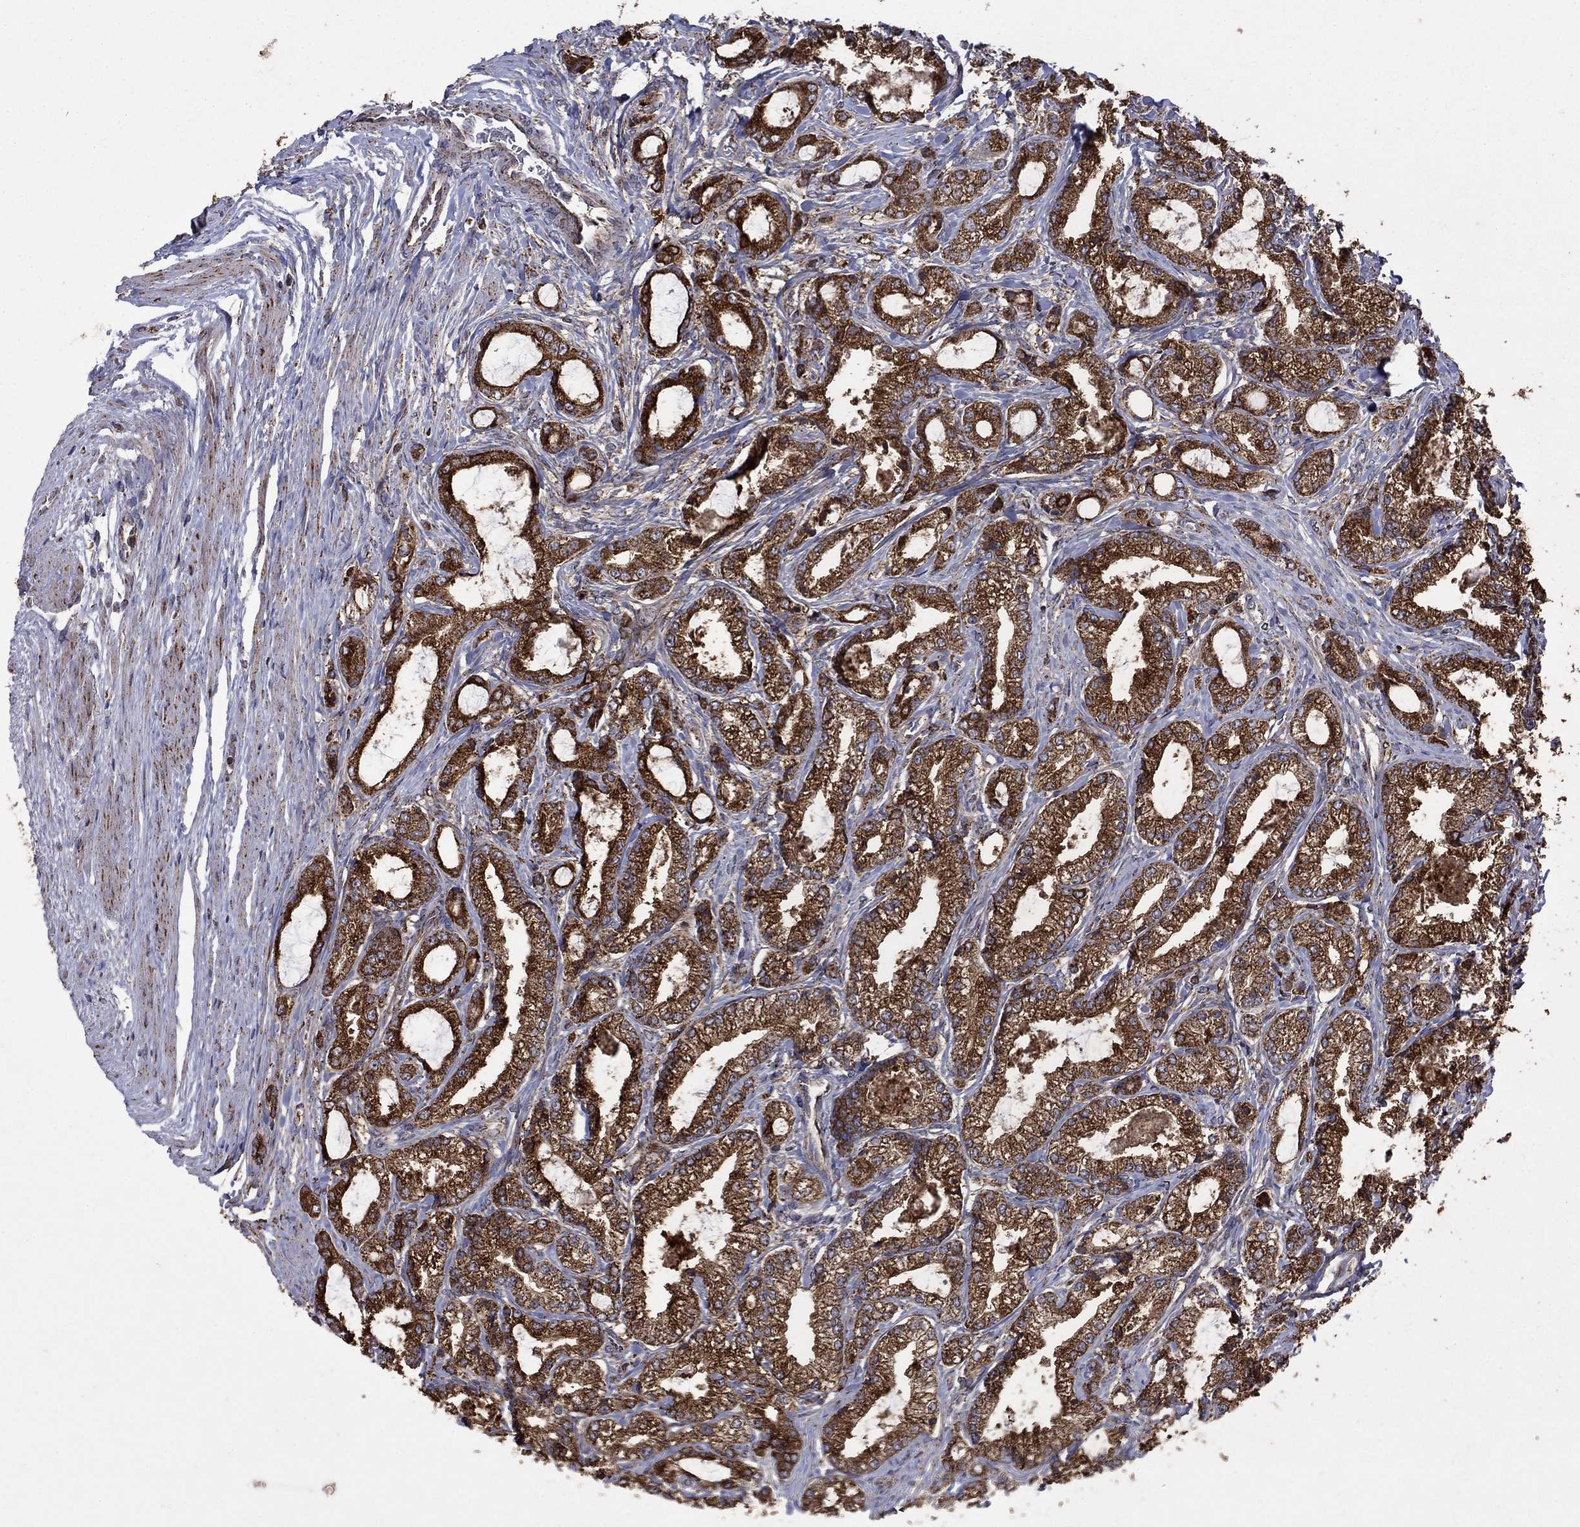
{"staining": {"intensity": "strong", "quantity": ">75%", "location": "cytoplasmic/membranous"}, "tissue": "prostate cancer", "cell_type": "Tumor cells", "image_type": "cancer", "snomed": [{"axis": "morphology", "description": "Adenocarcinoma, NOS"}, {"axis": "topography", "description": "Prostate and seminal vesicle, NOS"}, {"axis": "topography", "description": "Prostate"}], "caption": "A brown stain highlights strong cytoplasmic/membranous positivity of a protein in human adenocarcinoma (prostate) tumor cells. (IHC, brightfield microscopy, high magnification).", "gene": "DPH1", "patient": {"sex": "male", "age": 62}}